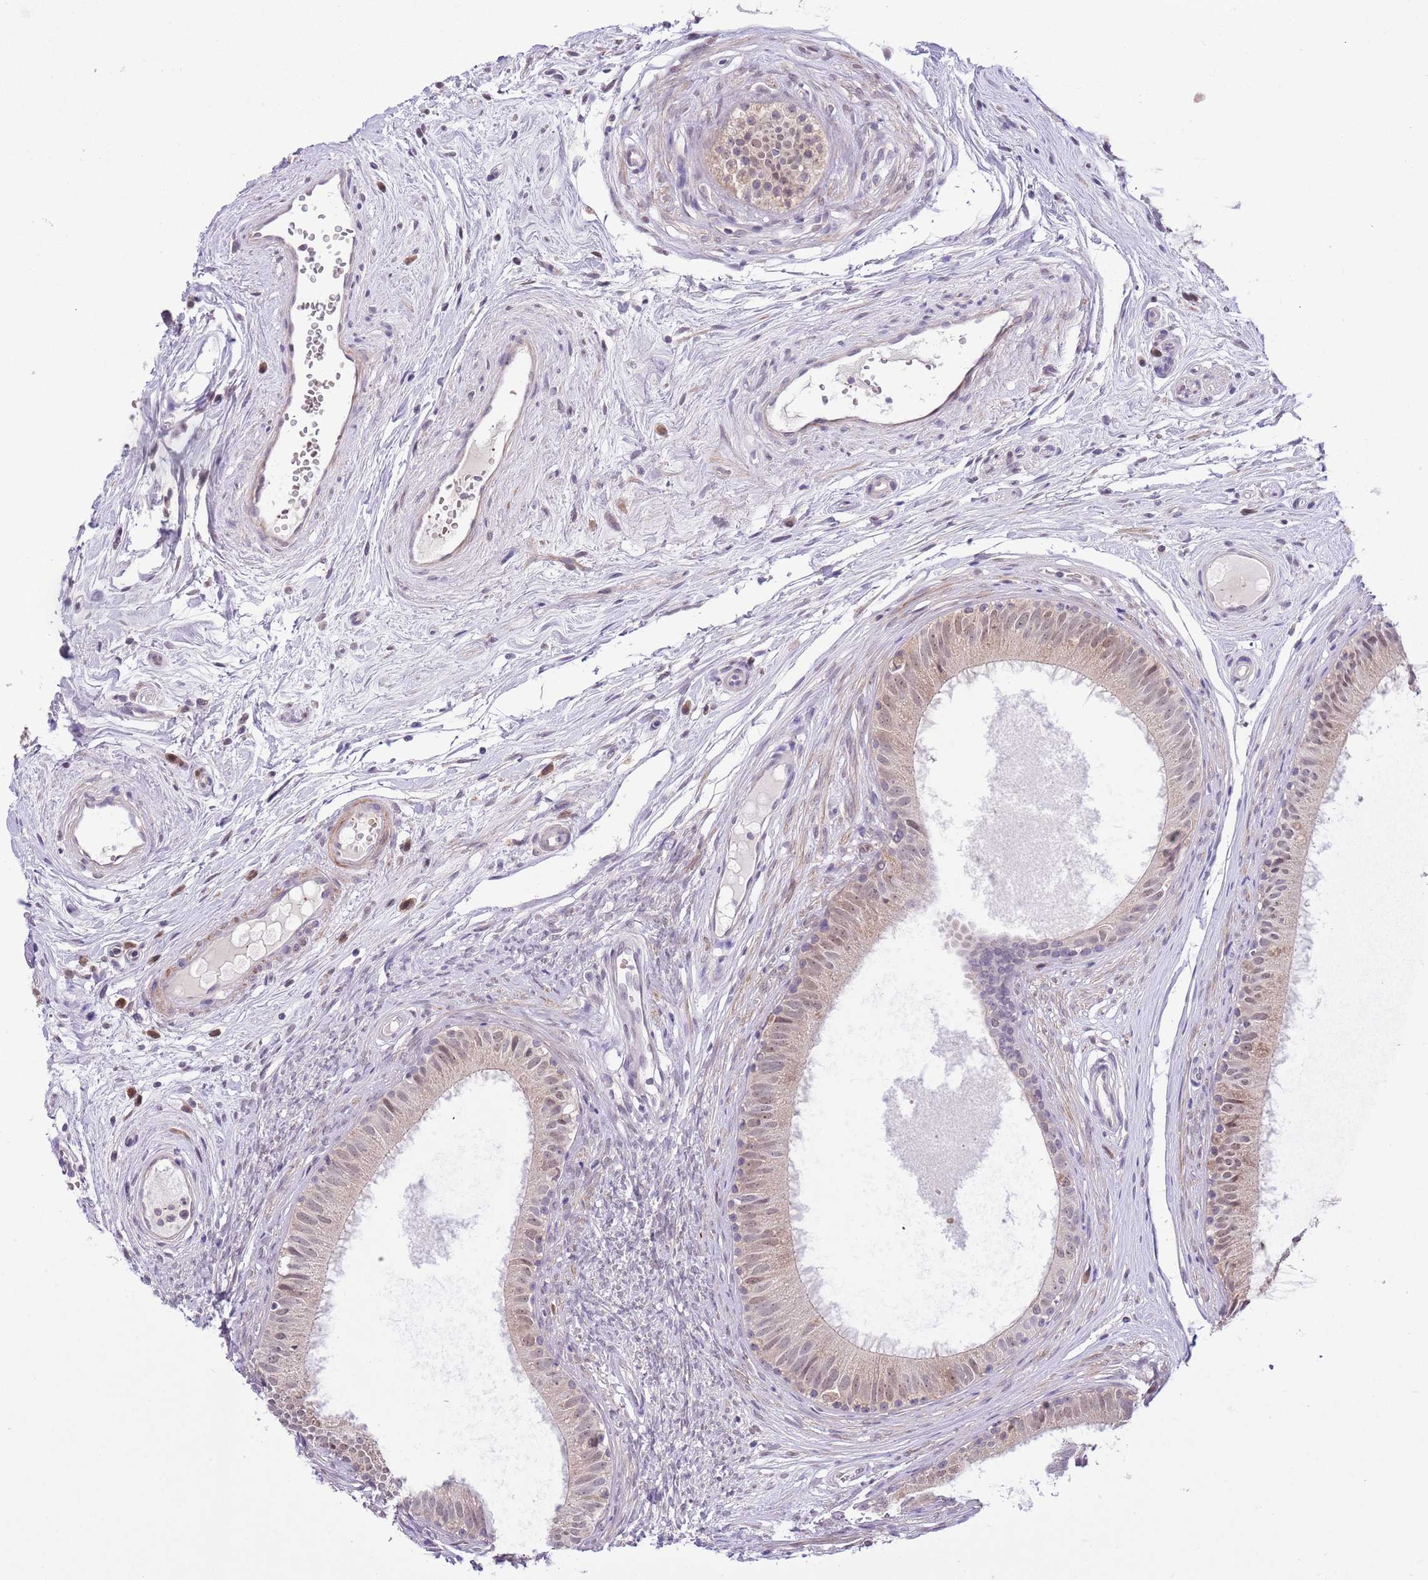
{"staining": {"intensity": "weak", "quantity": ">75%", "location": "cytoplasmic/membranous,nuclear"}, "tissue": "epididymis", "cell_type": "Glandular cells", "image_type": "normal", "snomed": [{"axis": "morphology", "description": "Normal tissue, NOS"}, {"axis": "topography", "description": "Epididymis"}], "caption": "An immunohistochemistry image of benign tissue is shown. Protein staining in brown highlights weak cytoplasmic/membranous,nuclear positivity in epididymis within glandular cells. The staining was performed using DAB (3,3'-diaminobenzidine), with brown indicating positive protein expression. Nuclei are stained blue with hematoxylin.", "gene": "GALK2", "patient": {"sex": "male", "age": 74}}